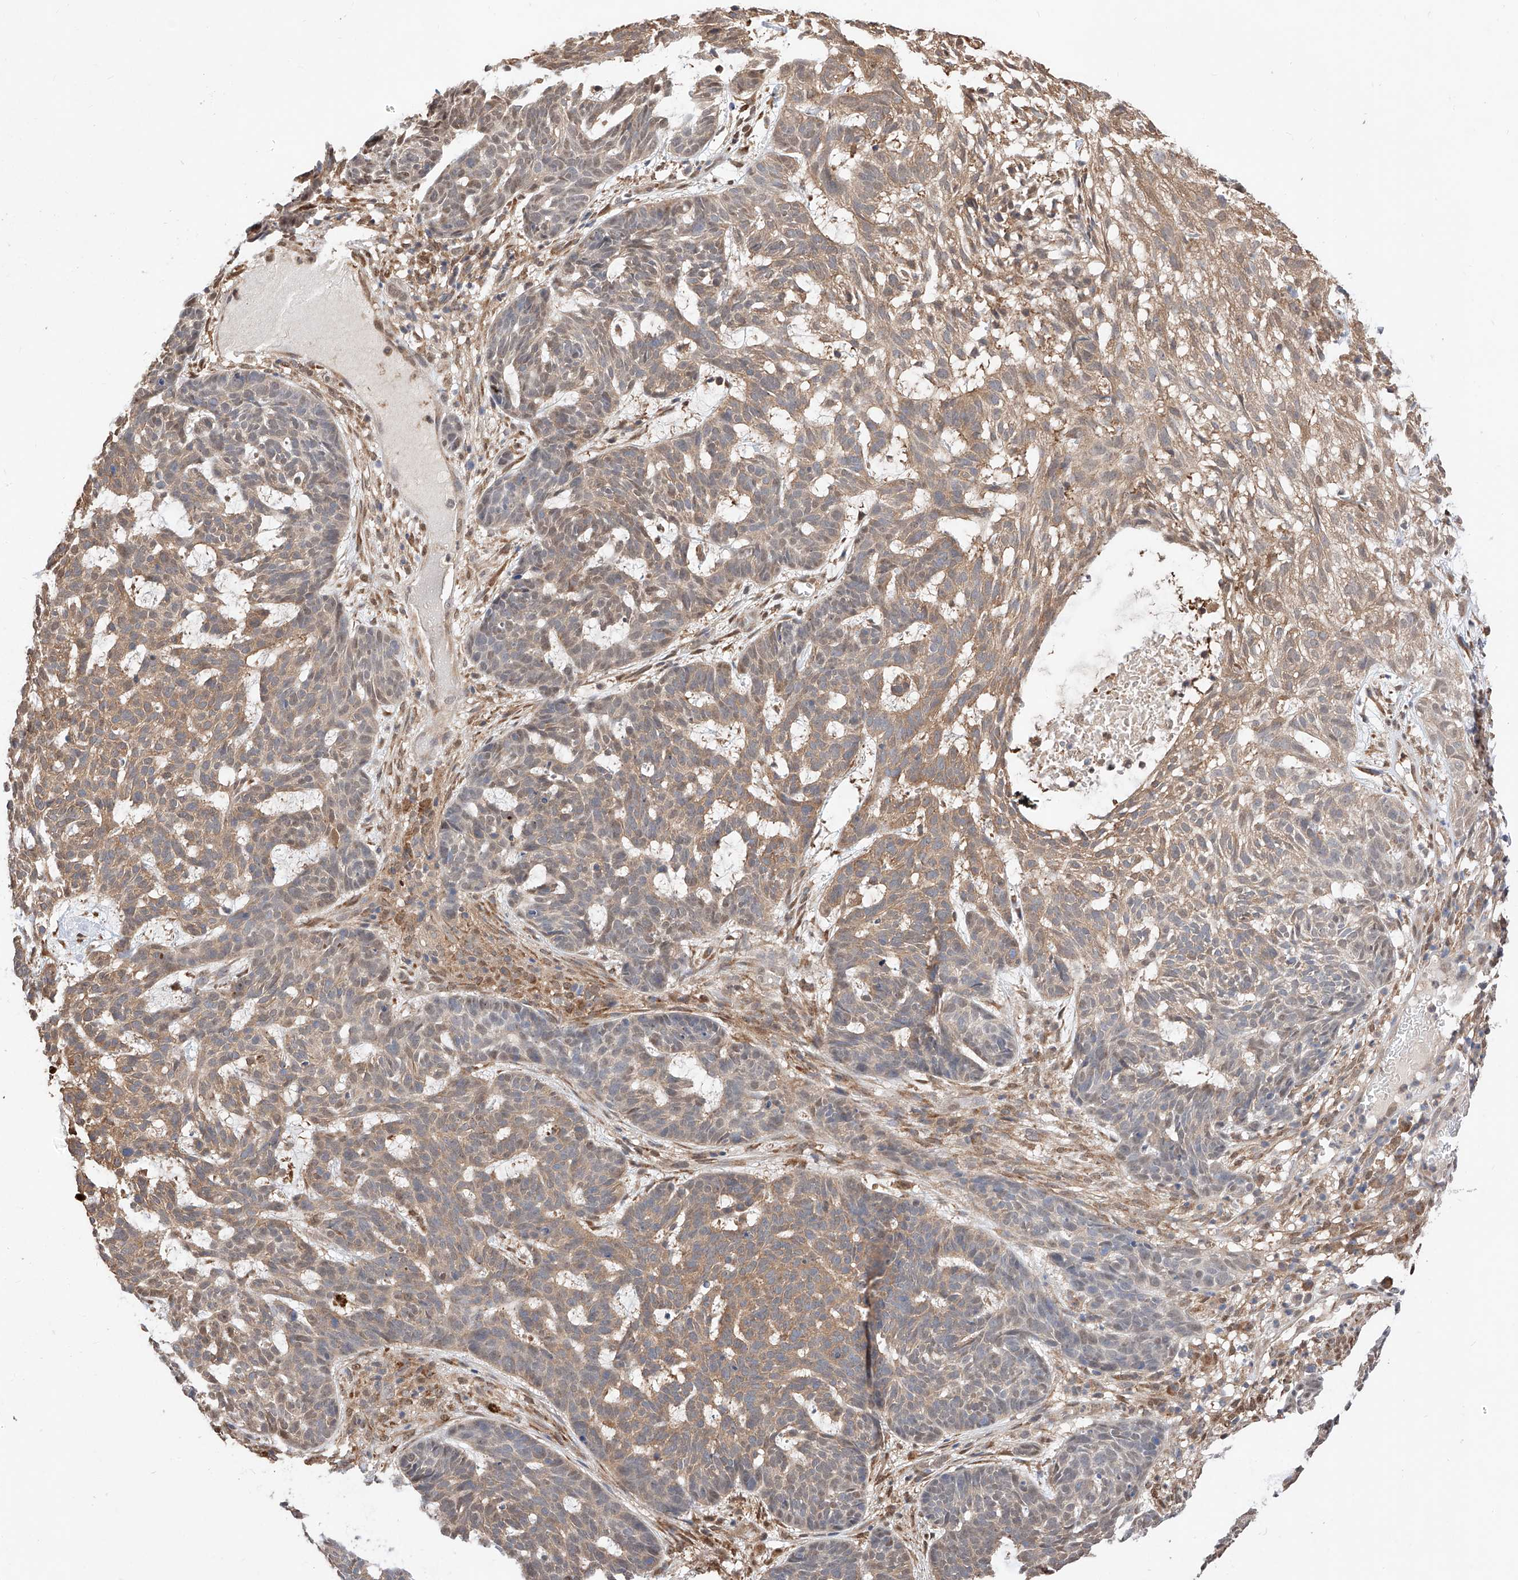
{"staining": {"intensity": "moderate", "quantity": "25%-75%", "location": "cytoplasmic/membranous,nuclear"}, "tissue": "skin cancer", "cell_type": "Tumor cells", "image_type": "cancer", "snomed": [{"axis": "morphology", "description": "Basal cell carcinoma"}, {"axis": "topography", "description": "Skin"}], "caption": "IHC micrograph of neoplastic tissue: human skin cancer stained using immunohistochemistry (IHC) displays medium levels of moderate protein expression localized specifically in the cytoplasmic/membranous and nuclear of tumor cells, appearing as a cytoplasmic/membranous and nuclear brown color.", "gene": "ZSCAN4", "patient": {"sex": "male", "age": 85}}